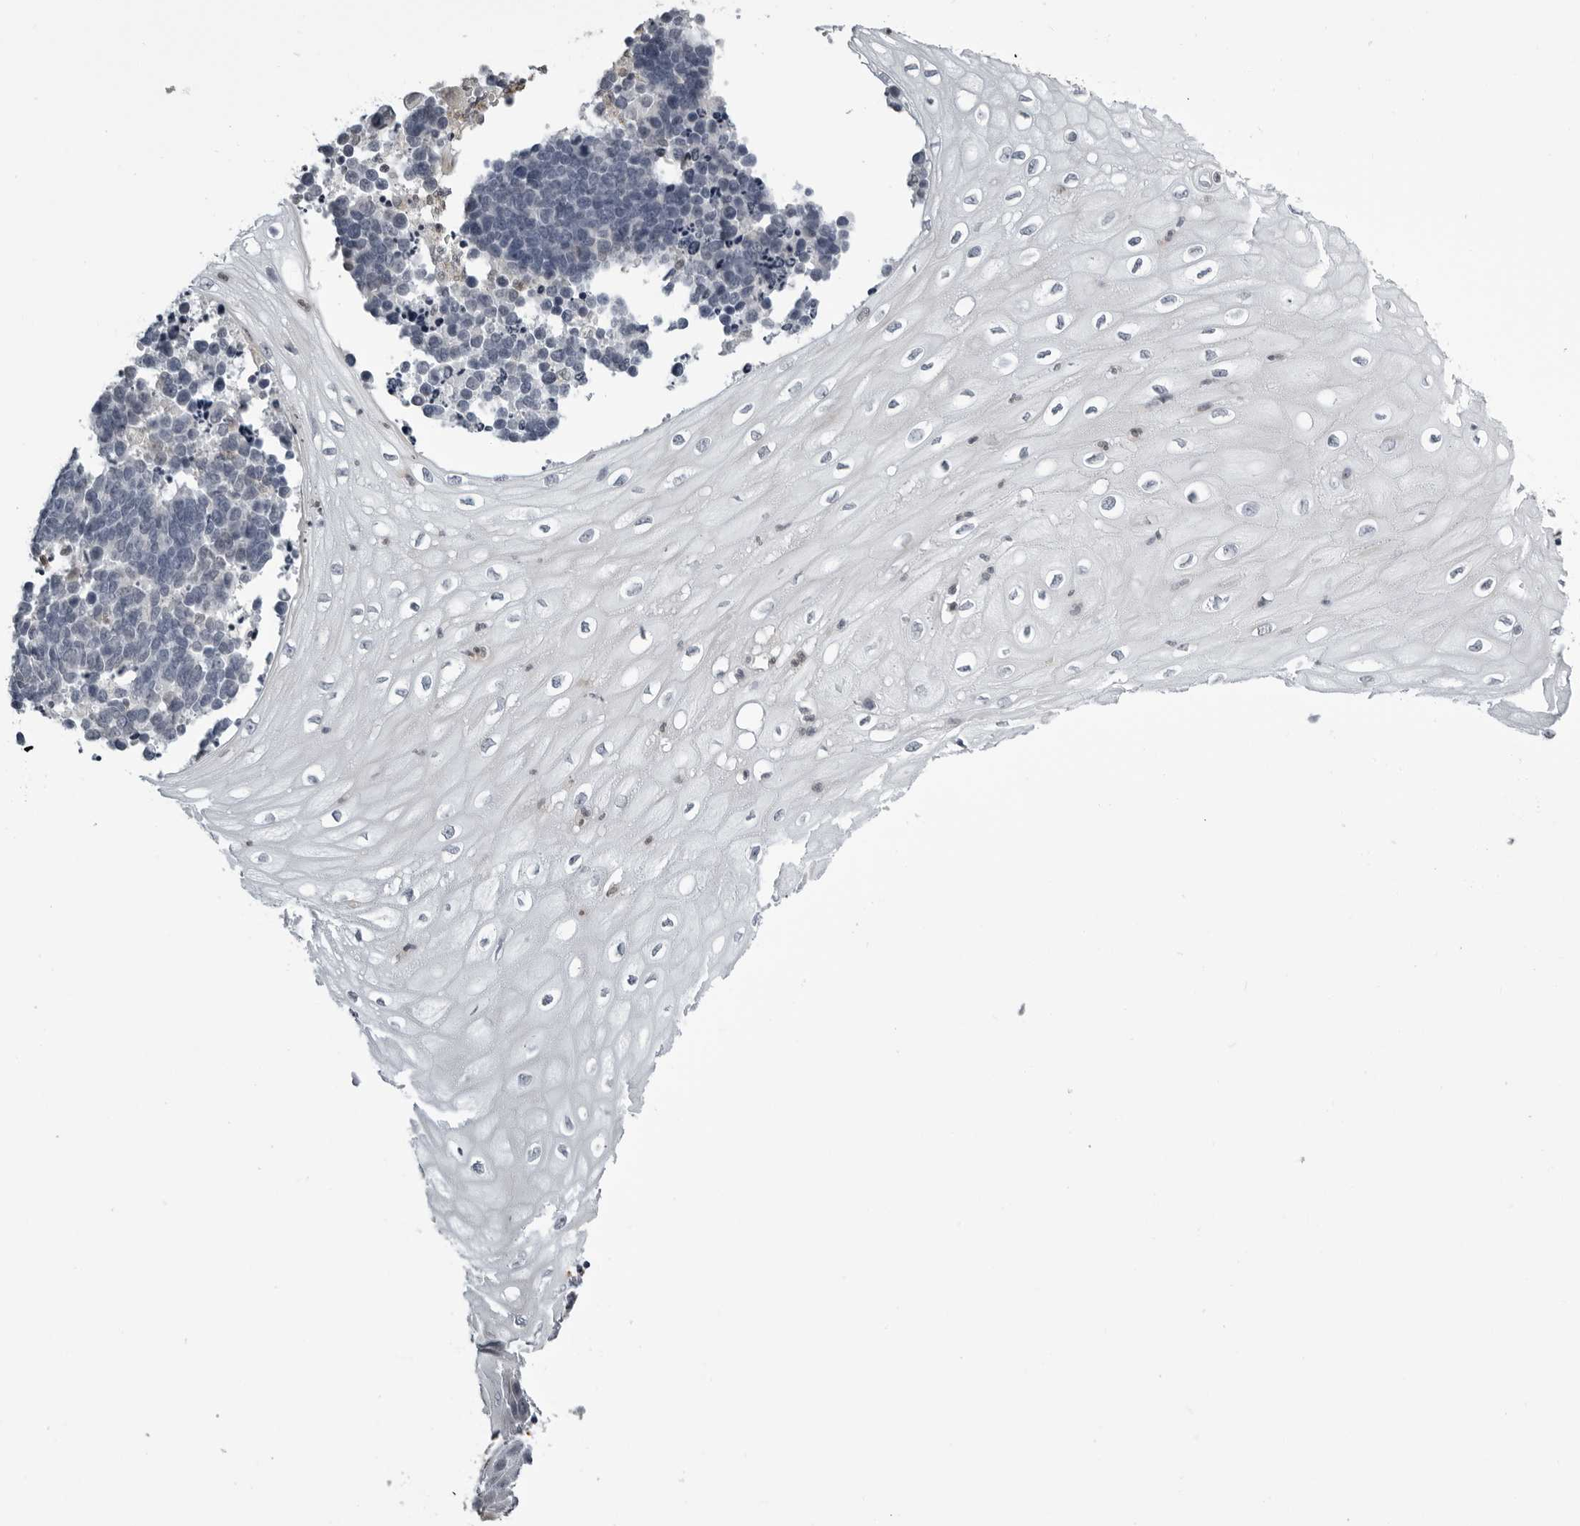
{"staining": {"intensity": "negative", "quantity": "none", "location": "none"}, "tissue": "cervical cancer", "cell_type": "Tumor cells", "image_type": "cancer", "snomed": [{"axis": "morphology", "description": "Normal tissue, NOS"}, {"axis": "morphology", "description": "Squamous cell carcinoma, NOS"}, {"axis": "topography", "description": "Cervix"}], "caption": "There is no significant positivity in tumor cells of squamous cell carcinoma (cervical). (DAB immunohistochemistry (IHC) with hematoxylin counter stain).", "gene": "RTCA", "patient": {"sex": "female", "age": 35}}